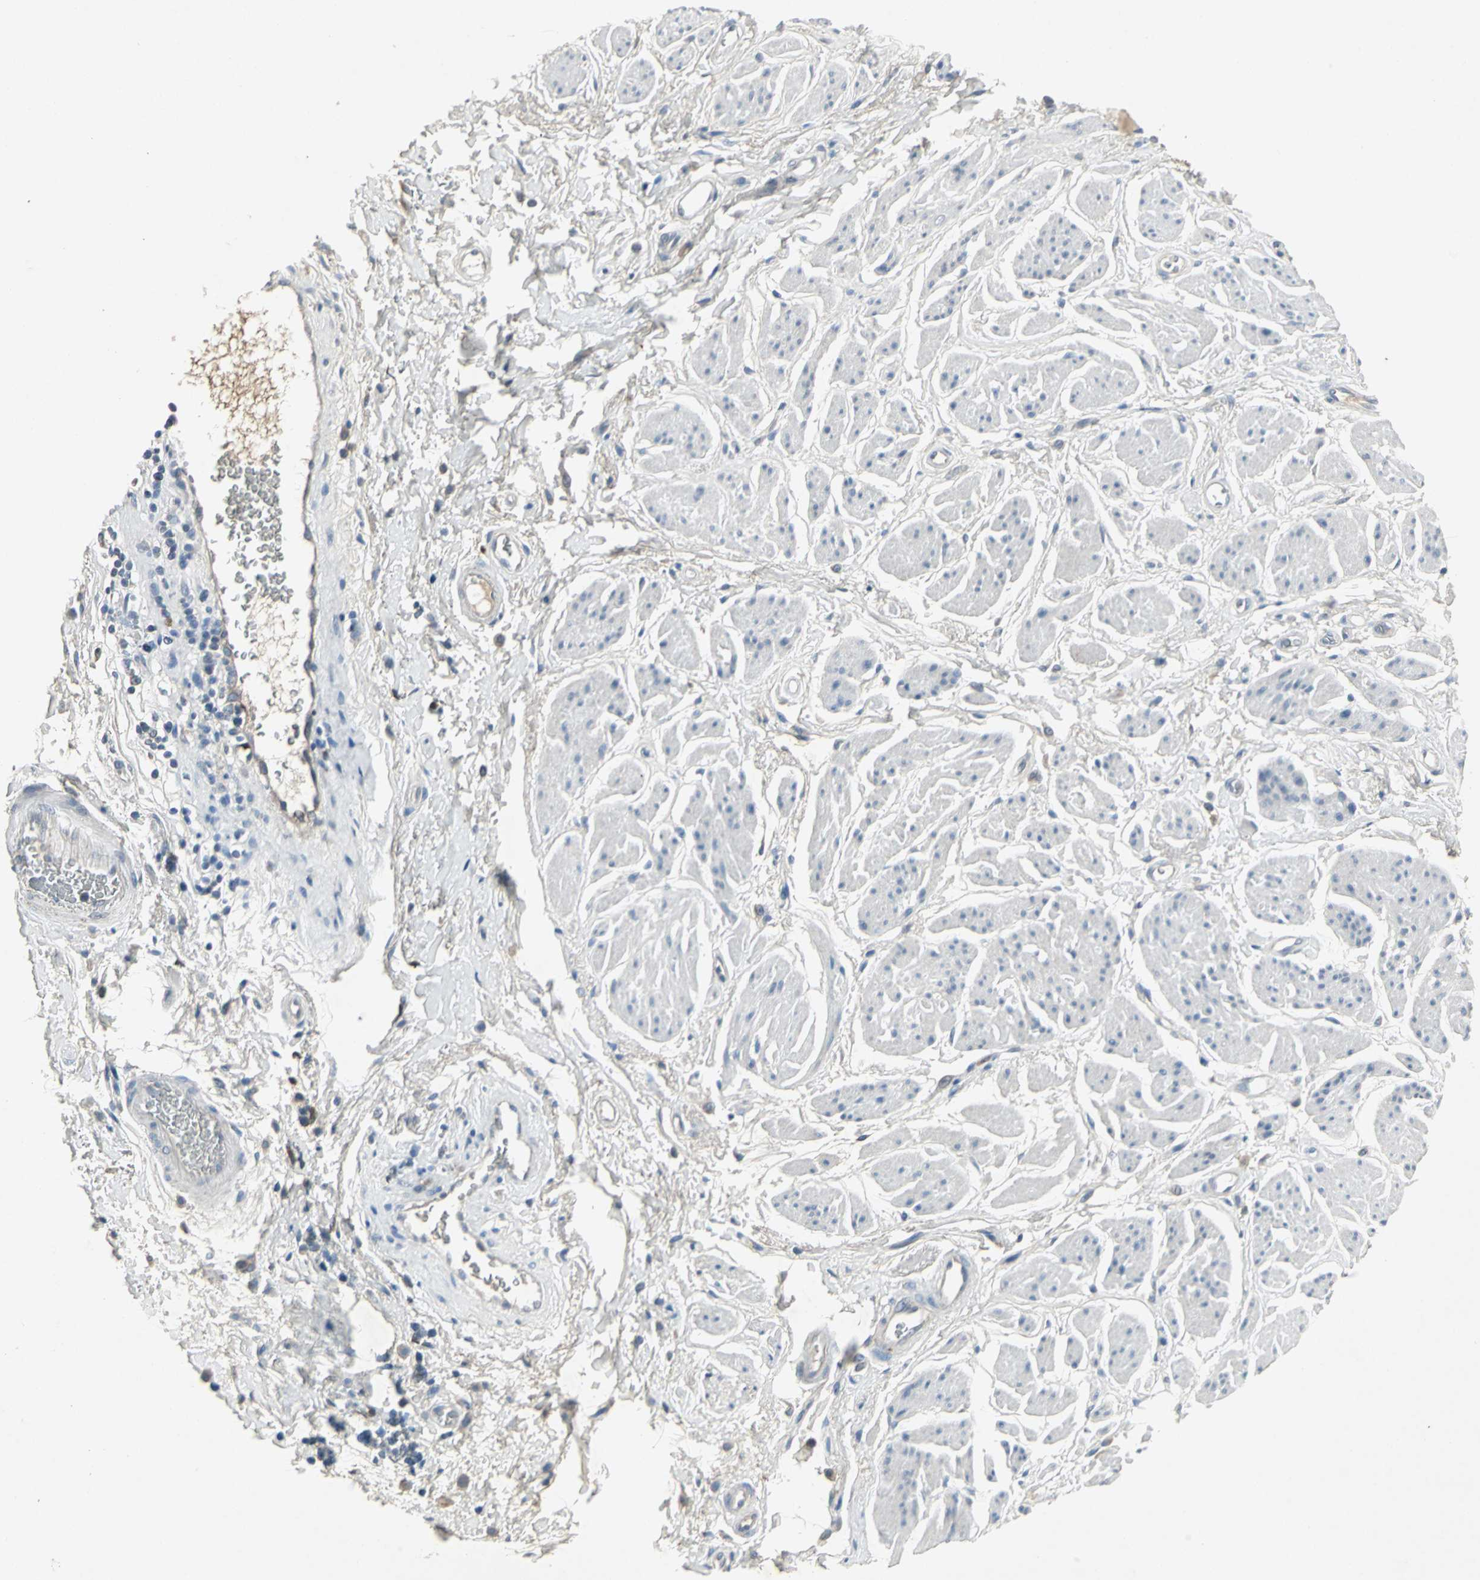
{"staining": {"intensity": "negative", "quantity": "none", "location": "none"}, "tissue": "adipose tissue", "cell_type": "Adipocytes", "image_type": "normal", "snomed": [{"axis": "morphology", "description": "Normal tissue, NOS"}, {"axis": "topography", "description": "Soft tissue"}, {"axis": "topography", "description": "Peripheral nerve tissue"}], "caption": "Immunohistochemical staining of unremarkable adipose tissue demonstrates no significant staining in adipocytes.", "gene": "SLC2A13", "patient": {"sex": "female", "age": 71}}